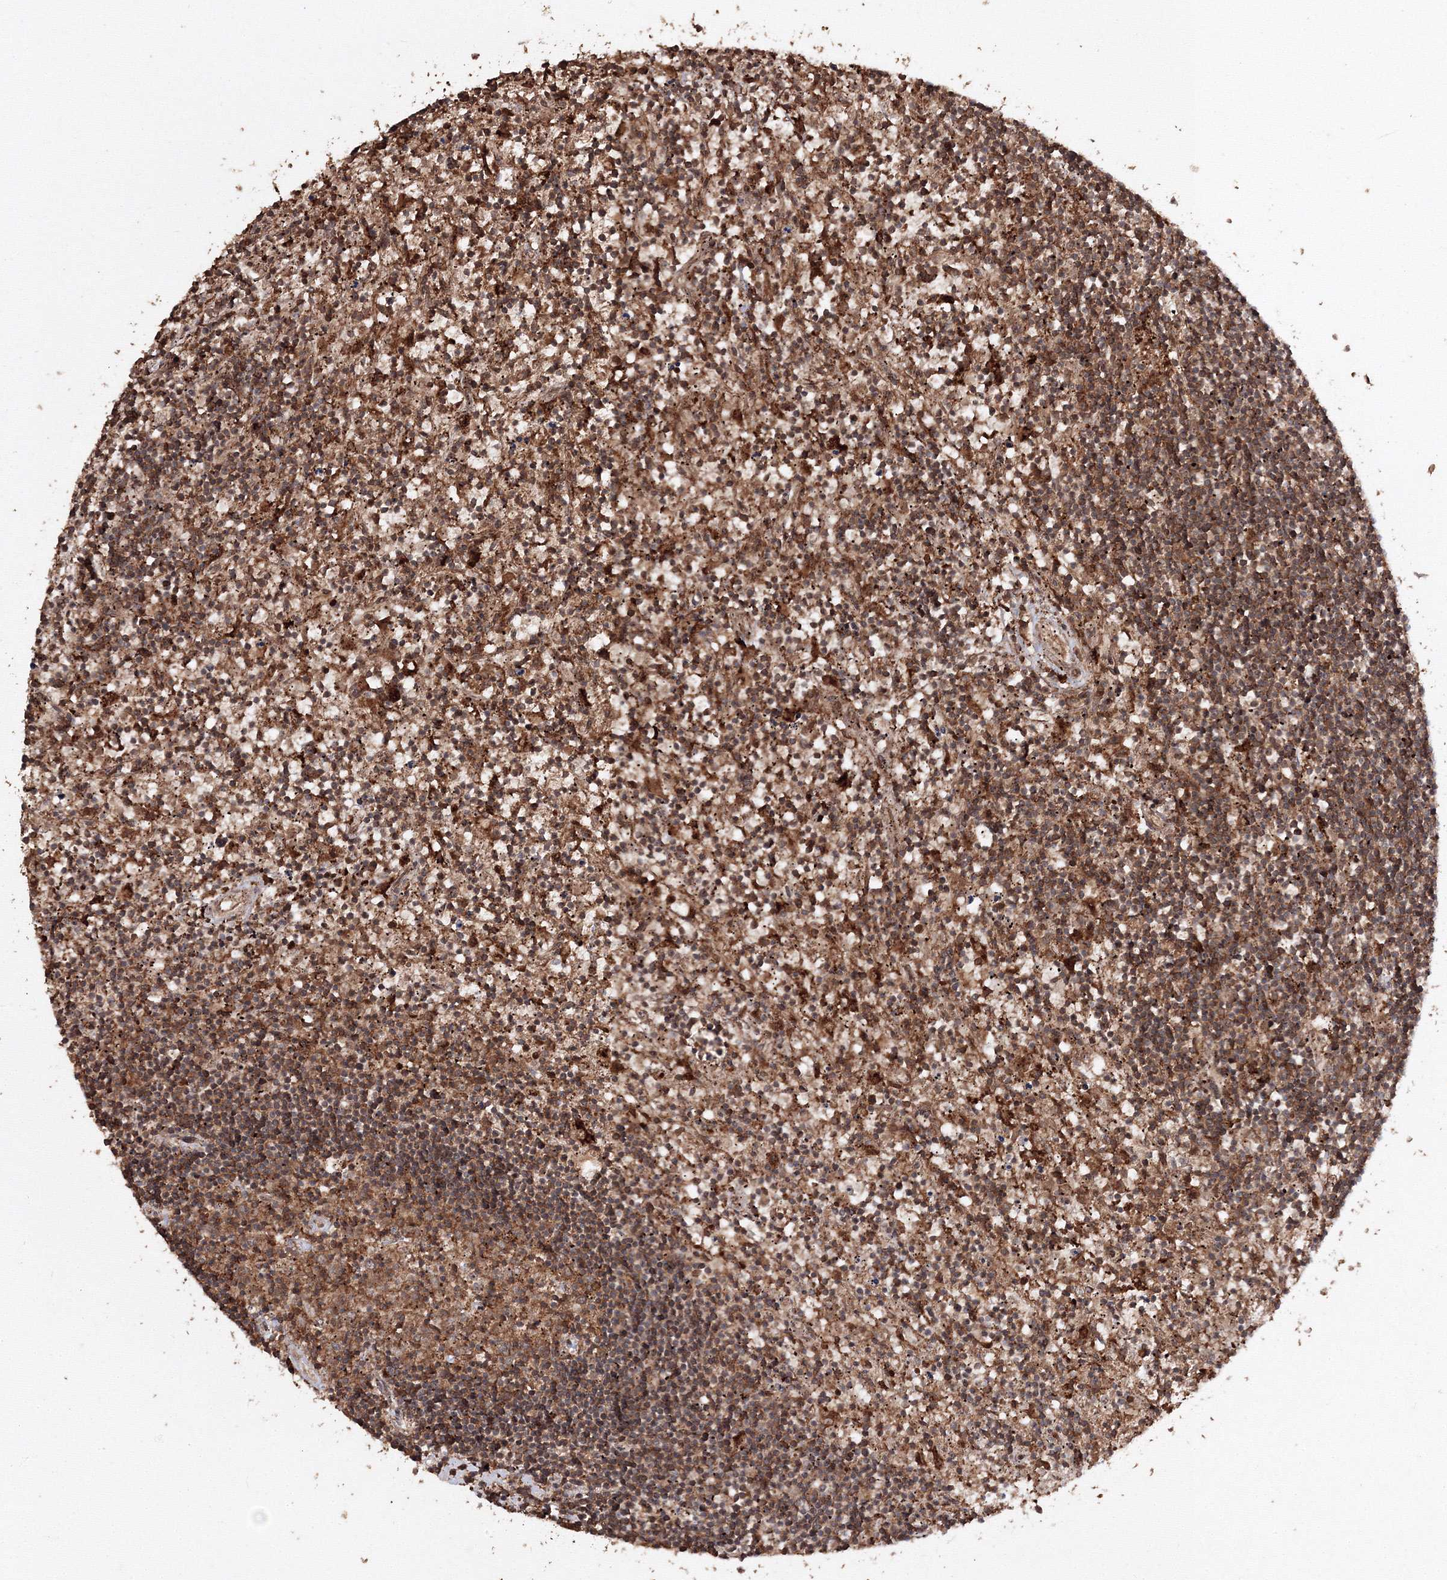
{"staining": {"intensity": "moderate", "quantity": ">75%", "location": "cytoplasmic/membranous"}, "tissue": "lymphoma", "cell_type": "Tumor cells", "image_type": "cancer", "snomed": [{"axis": "morphology", "description": "Malignant lymphoma, non-Hodgkin's type, Low grade"}, {"axis": "topography", "description": "Spleen"}], "caption": "An immunohistochemistry (IHC) histopathology image of neoplastic tissue is shown. Protein staining in brown shows moderate cytoplasmic/membranous positivity in lymphoma within tumor cells.", "gene": "DDO", "patient": {"sex": "male", "age": 76}}